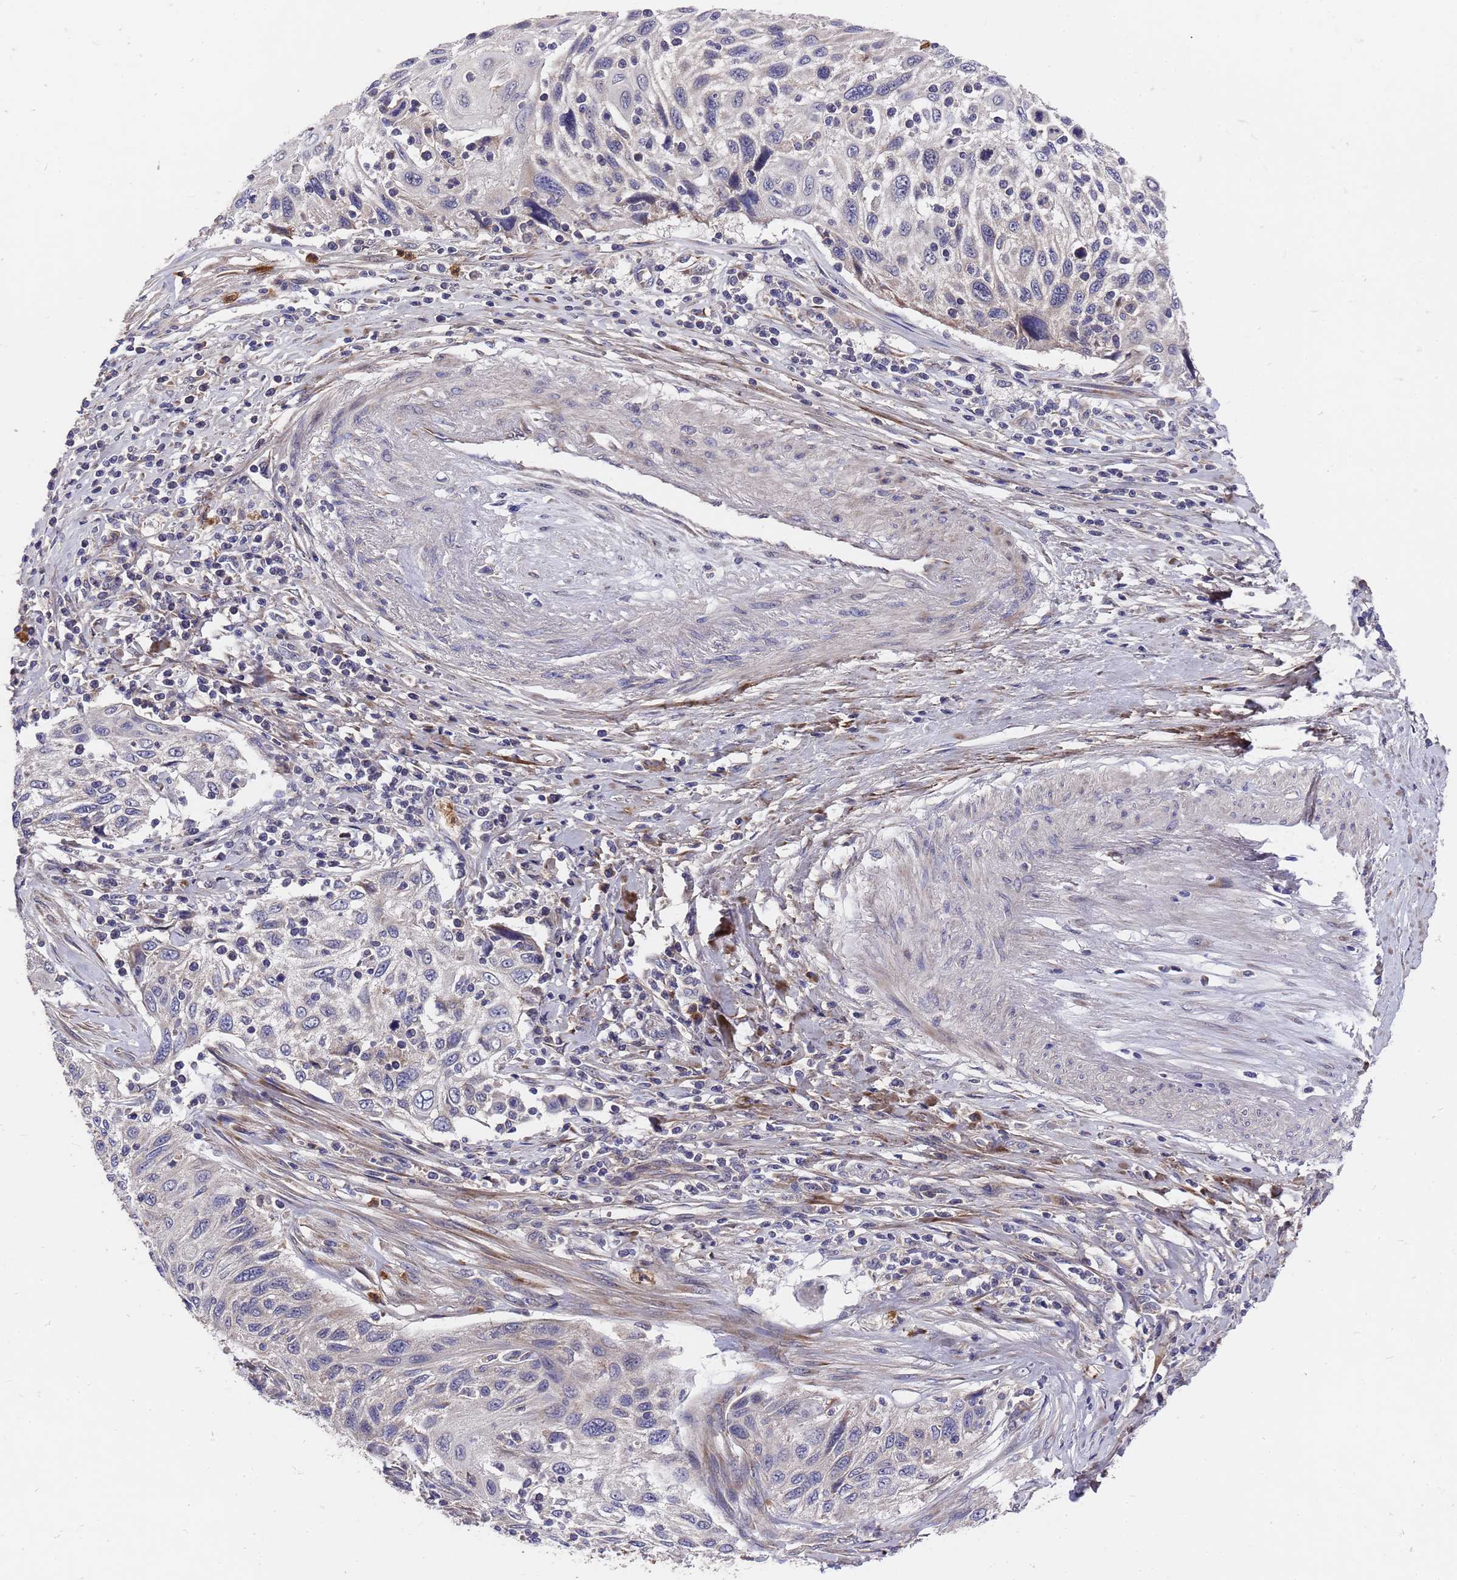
{"staining": {"intensity": "negative", "quantity": "none", "location": "none"}, "tissue": "cervical cancer", "cell_type": "Tumor cells", "image_type": "cancer", "snomed": [{"axis": "morphology", "description": "Squamous cell carcinoma, NOS"}, {"axis": "topography", "description": "Cervix"}], "caption": "Tumor cells are negative for protein expression in human cervical squamous cell carcinoma.", "gene": "ZNF717", "patient": {"sex": "female", "age": 70}}